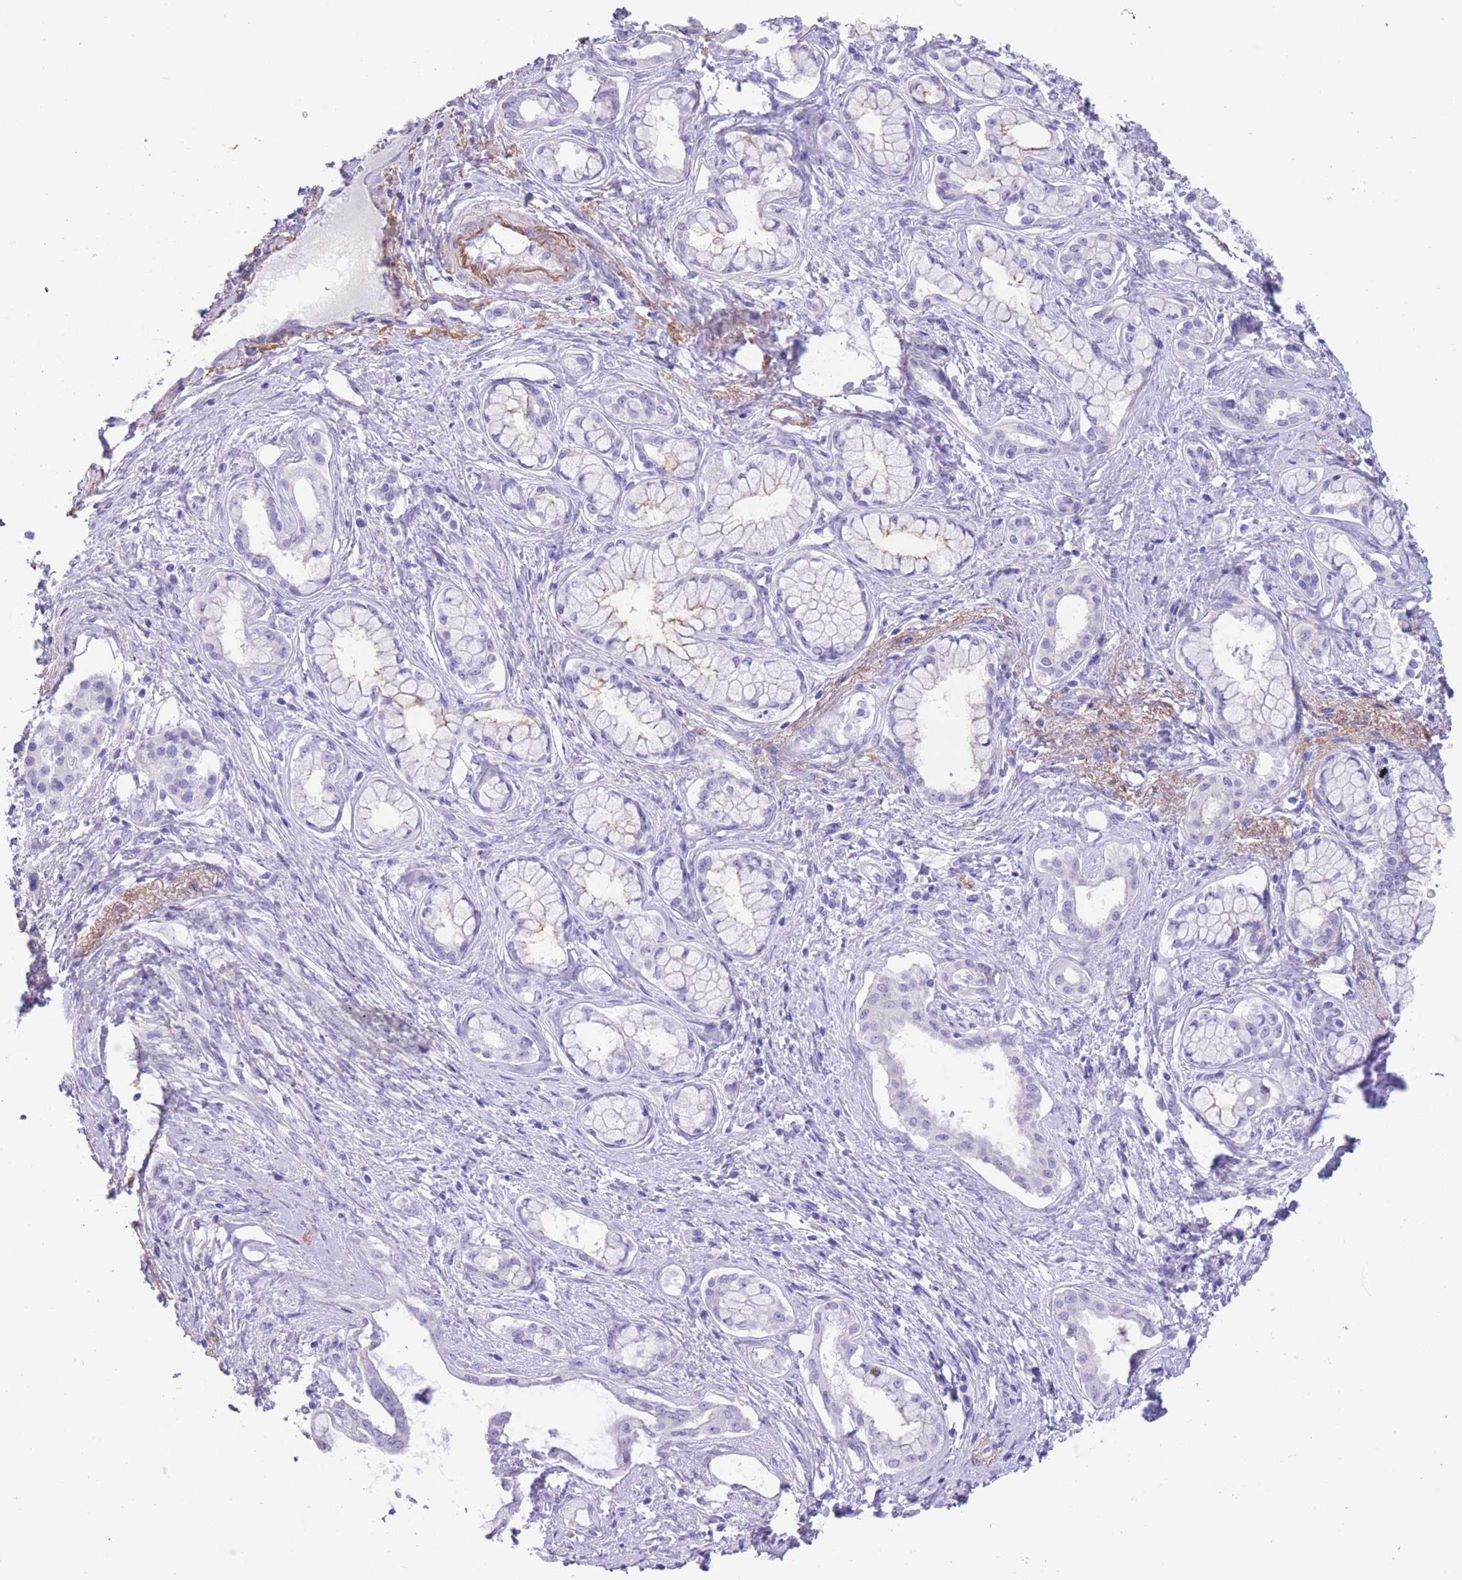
{"staining": {"intensity": "negative", "quantity": "none", "location": "none"}, "tissue": "pancreatic cancer", "cell_type": "Tumor cells", "image_type": "cancer", "snomed": [{"axis": "morphology", "description": "Adenocarcinoma, NOS"}, {"axis": "topography", "description": "Pancreas"}], "caption": "This is an immunohistochemistry (IHC) photomicrograph of adenocarcinoma (pancreatic). There is no expression in tumor cells.", "gene": "RAI2", "patient": {"sex": "male", "age": 70}}